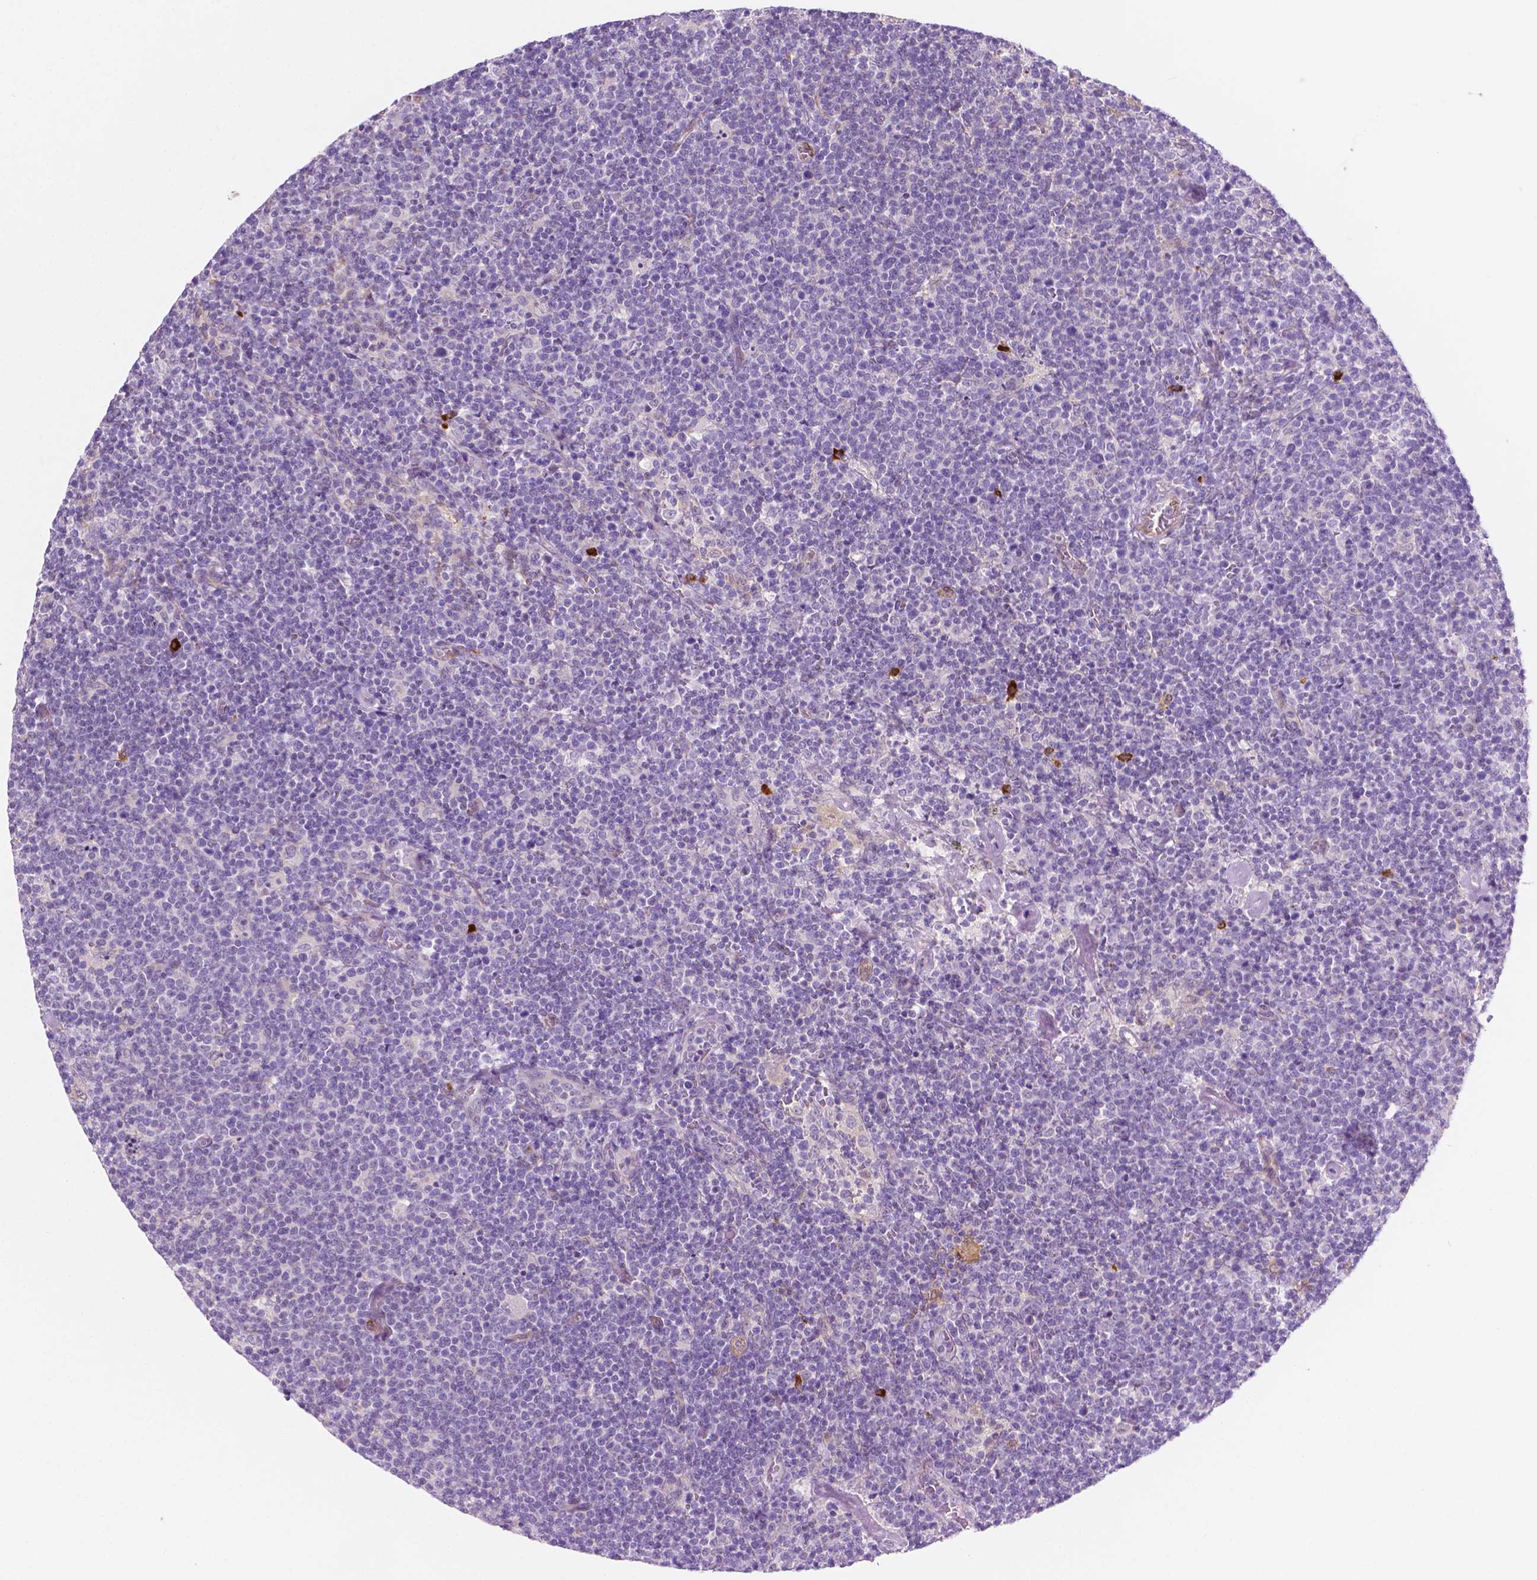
{"staining": {"intensity": "negative", "quantity": "none", "location": "none"}, "tissue": "lymphoma", "cell_type": "Tumor cells", "image_type": "cancer", "snomed": [{"axis": "morphology", "description": "Malignant lymphoma, non-Hodgkin's type, High grade"}, {"axis": "topography", "description": "Lymph node"}], "caption": "Image shows no protein positivity in tumor cells of lymphoma tissue. (DAB immunohistochemistry visualized using brightfield microscopy, high magnification).", "gene": "EPPK1", "patient": {"sex": "male", "age": 61}}